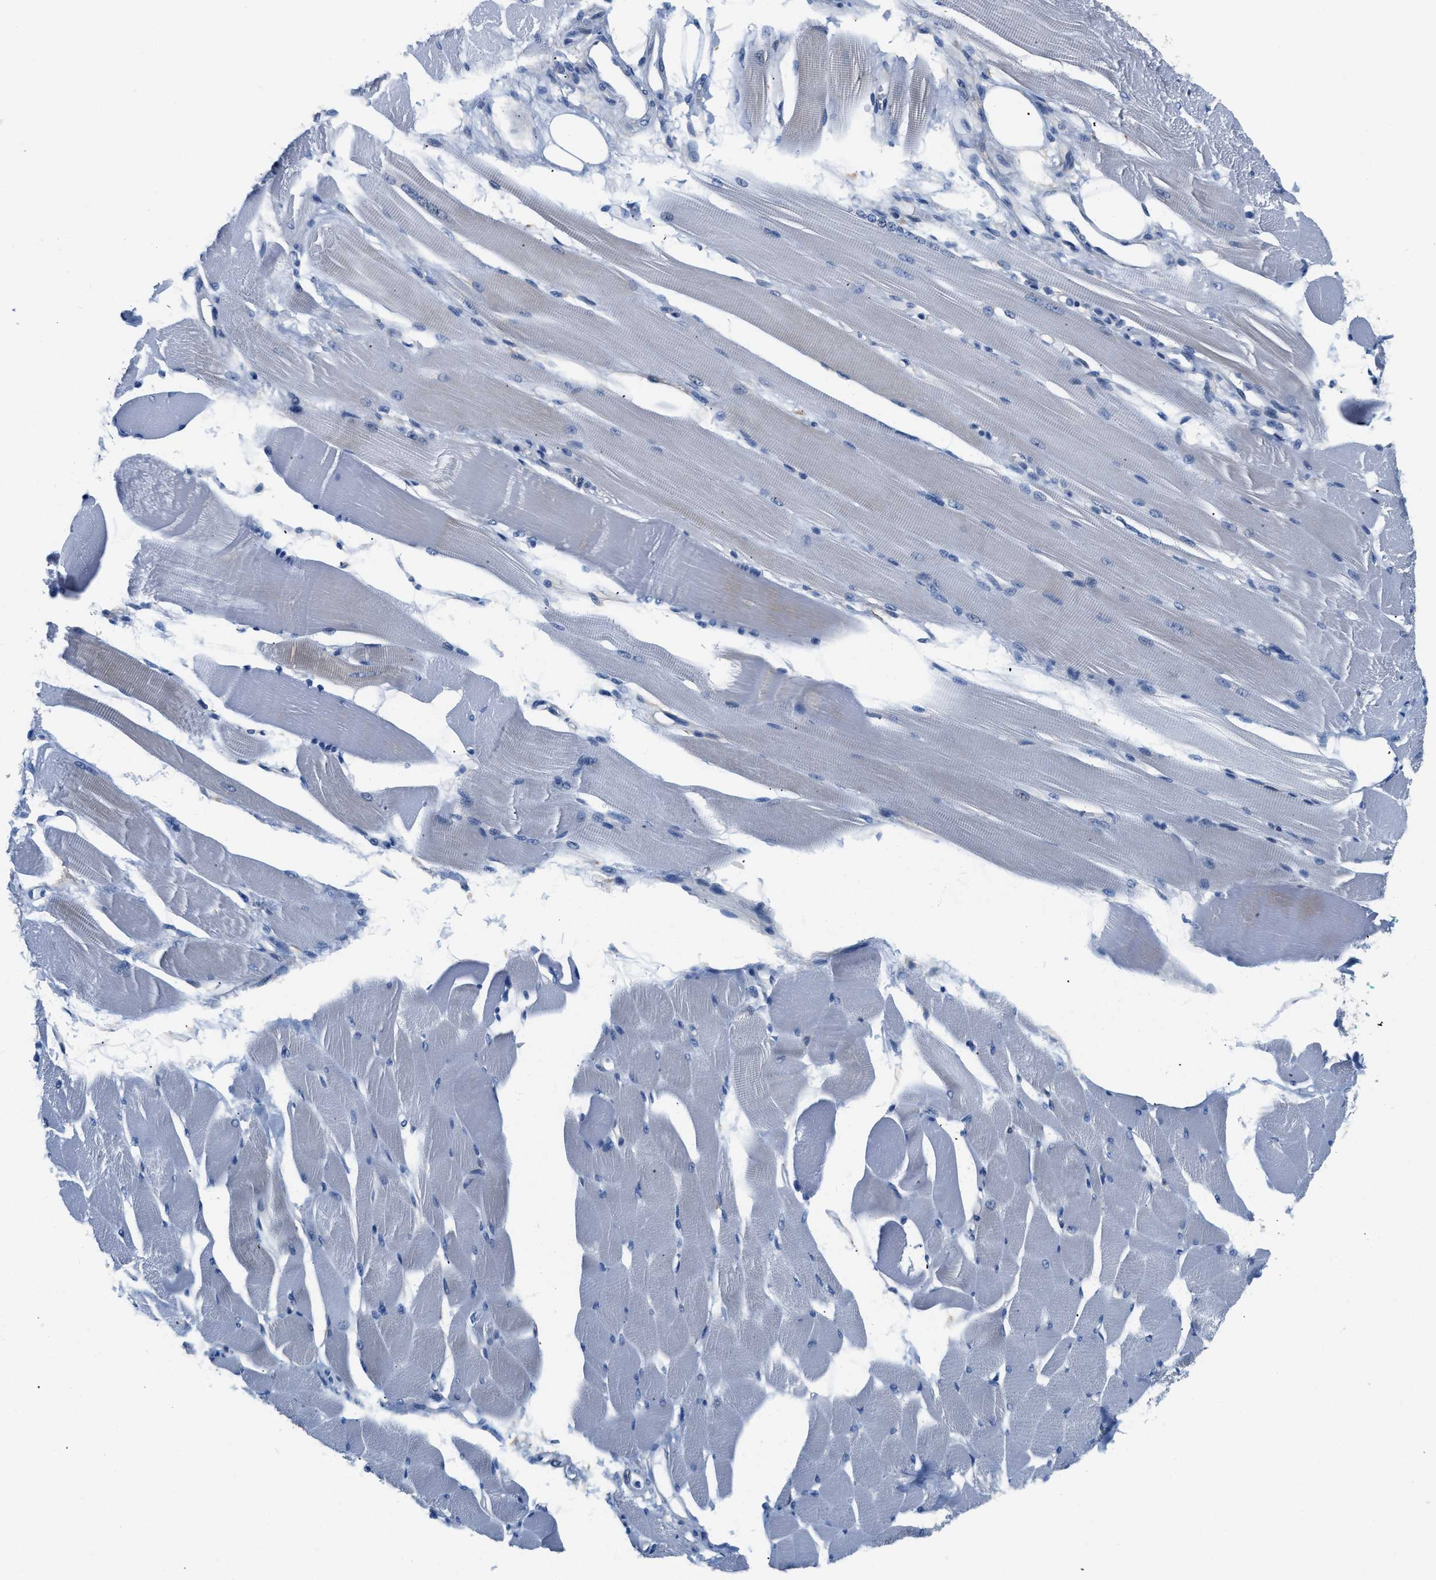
{"staining": {"intensity": "negative", "quantity": "none", "location": "none"}, "tissue": "skeletal muscle", "cell_type": "Myocytes", "image_type": "normal", "snomed": [{"axis": "morphology", "description": "Normal tissue, NOS"}, {"axis": "topography", "description": "Skeletal muscle"}, {"axis": "topography", "description": "Peripheral nerve tissue"}], "caption": "IHC of unremarkable human skeletal muscle demonstrates no positivity in myocytes.", "gene": "PDGFRB", "patient": {"sex": "female", "age": 84}}